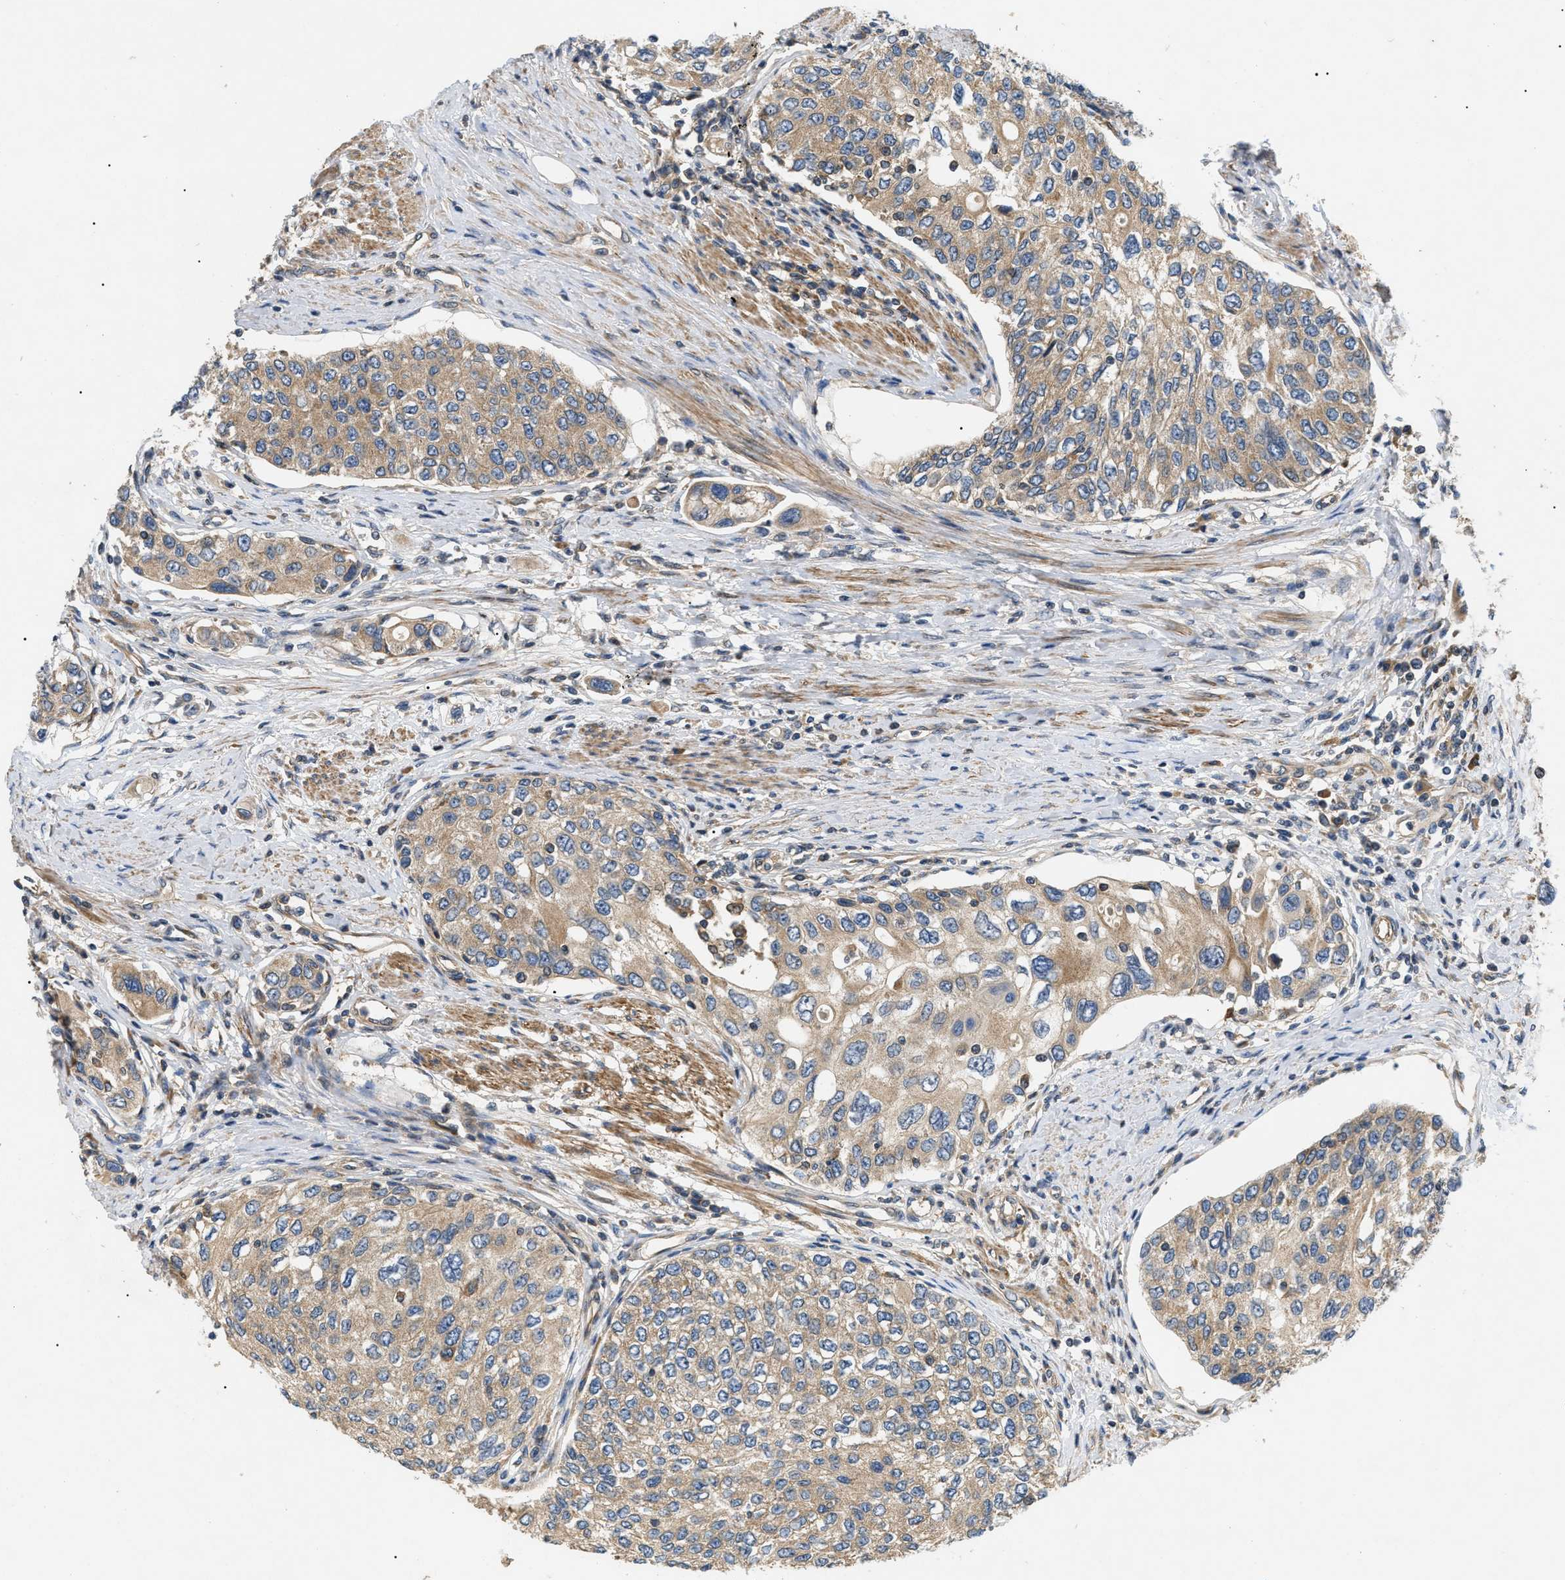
{"staining": {"intensity": "moderate", "quantity": ">75%", "location": "cytoplasmic/membranous"}, "tissue": "urothelial cancer", "cell_type": "Tumor cells", "image_type": "cancer", "snomed": [{"axis": "morphology", "description": "Urothelial carcinoma, High grade"}, {"axis": "topography", "description": "Urinary bladder"}], "caption": "Immunohistochemical staining of high-grade urothelial carcinoma shows medium levels of moderate cytoplasmic/membranous staining in about >75% of tumor cells.", "gene": "PPM1B", "patient": {"sex": "female", "age": 56}}